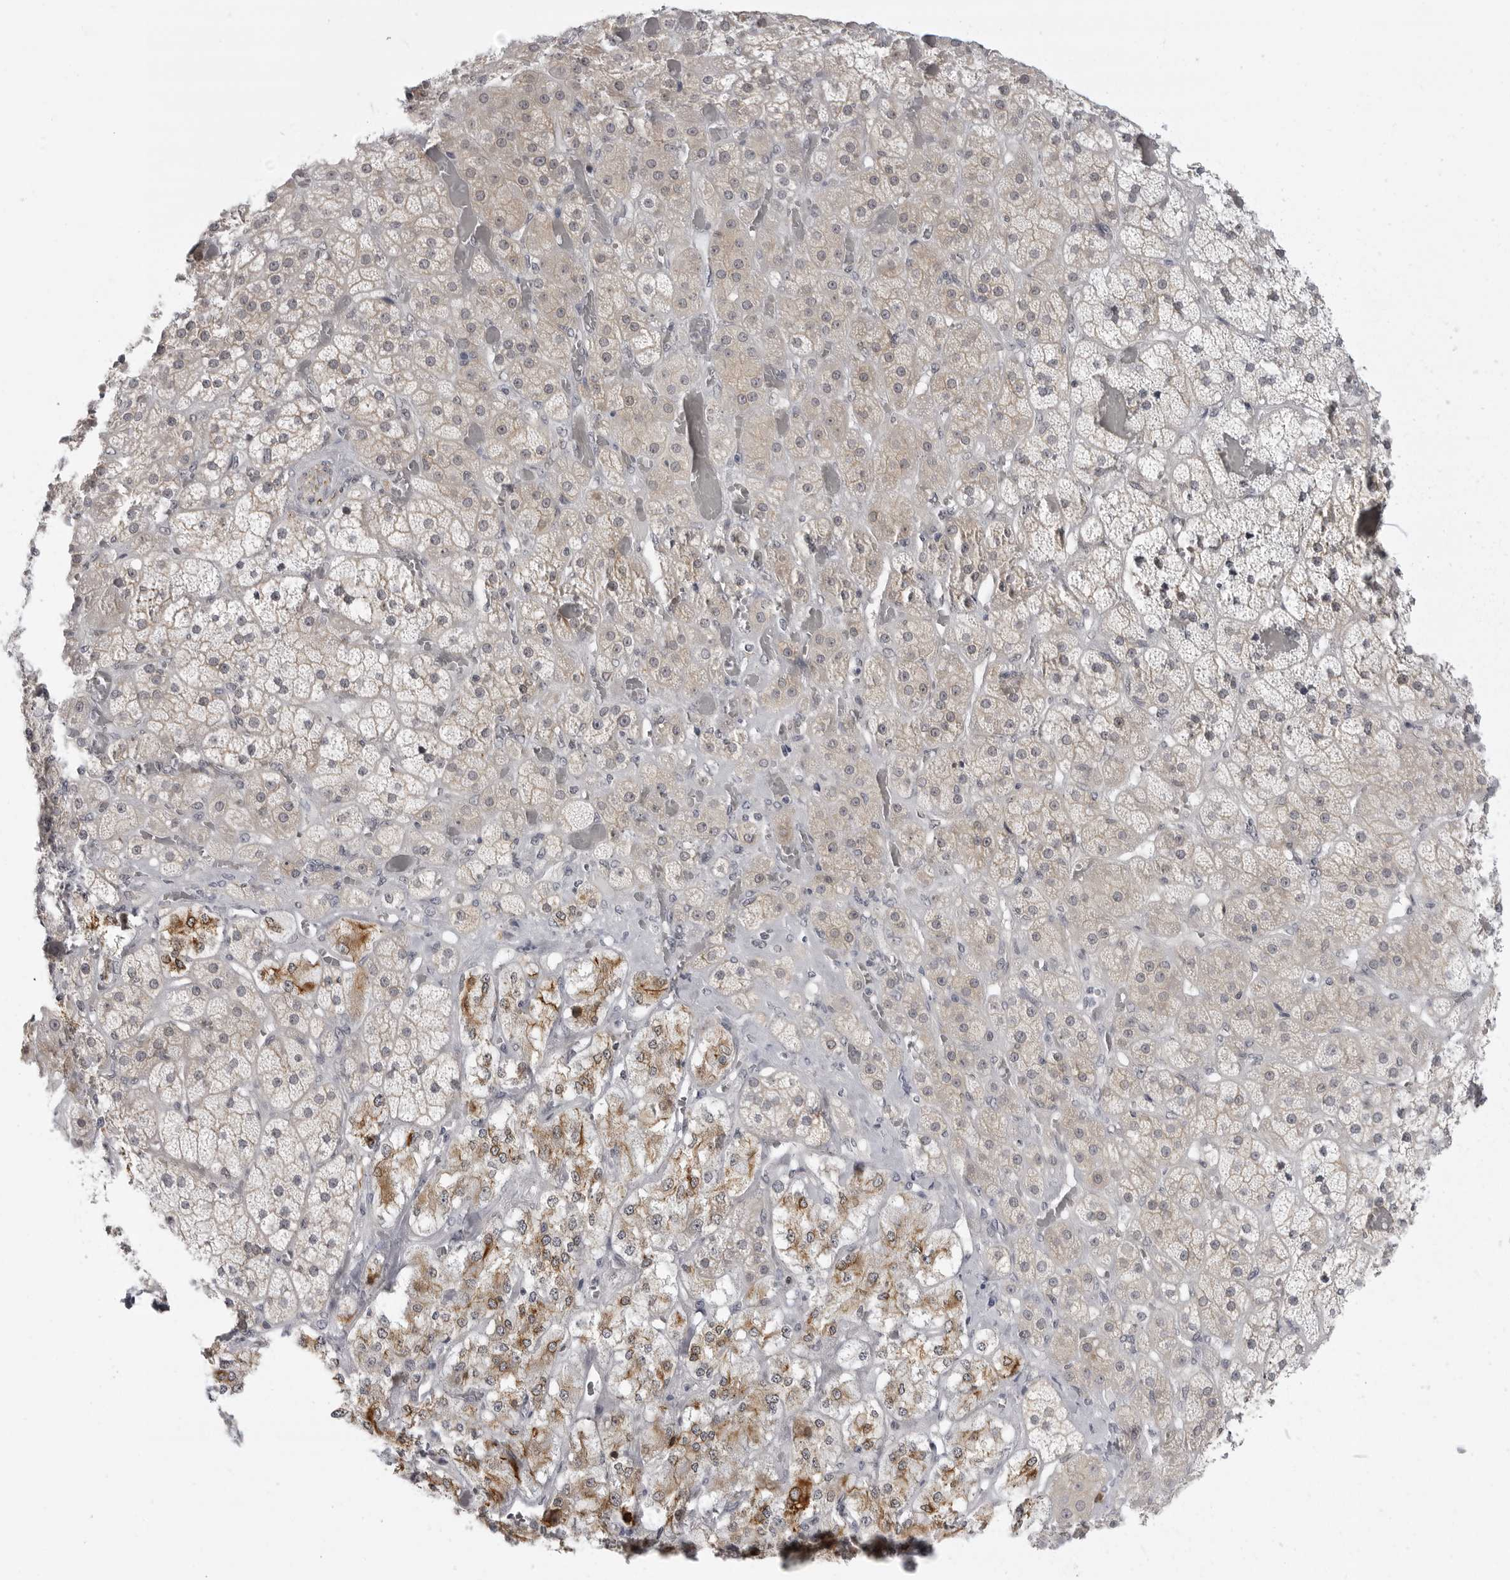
{"staining": {"intensity": "moderate", "quantity": "25%-75%", "location": "cytoplasmic/membranous"}, "tissue": "adrenal gland", "cell_type": "Glandular cells", "image_type": "normal", "snomed": [{"axis": "morphology", "description": "Normal tissue, NOS"}, {"axis": "topography", "description": "Adrenal gland"}], "caption": "This is an image of immunohistochemistry (IHC) staining of unremarkable adrenal gland, which shows moderate staining in the cytoplasmic/membranous of glandular cells.", "gene": "CEP295NL", "patient": {"sex": "male", "age": 57}}